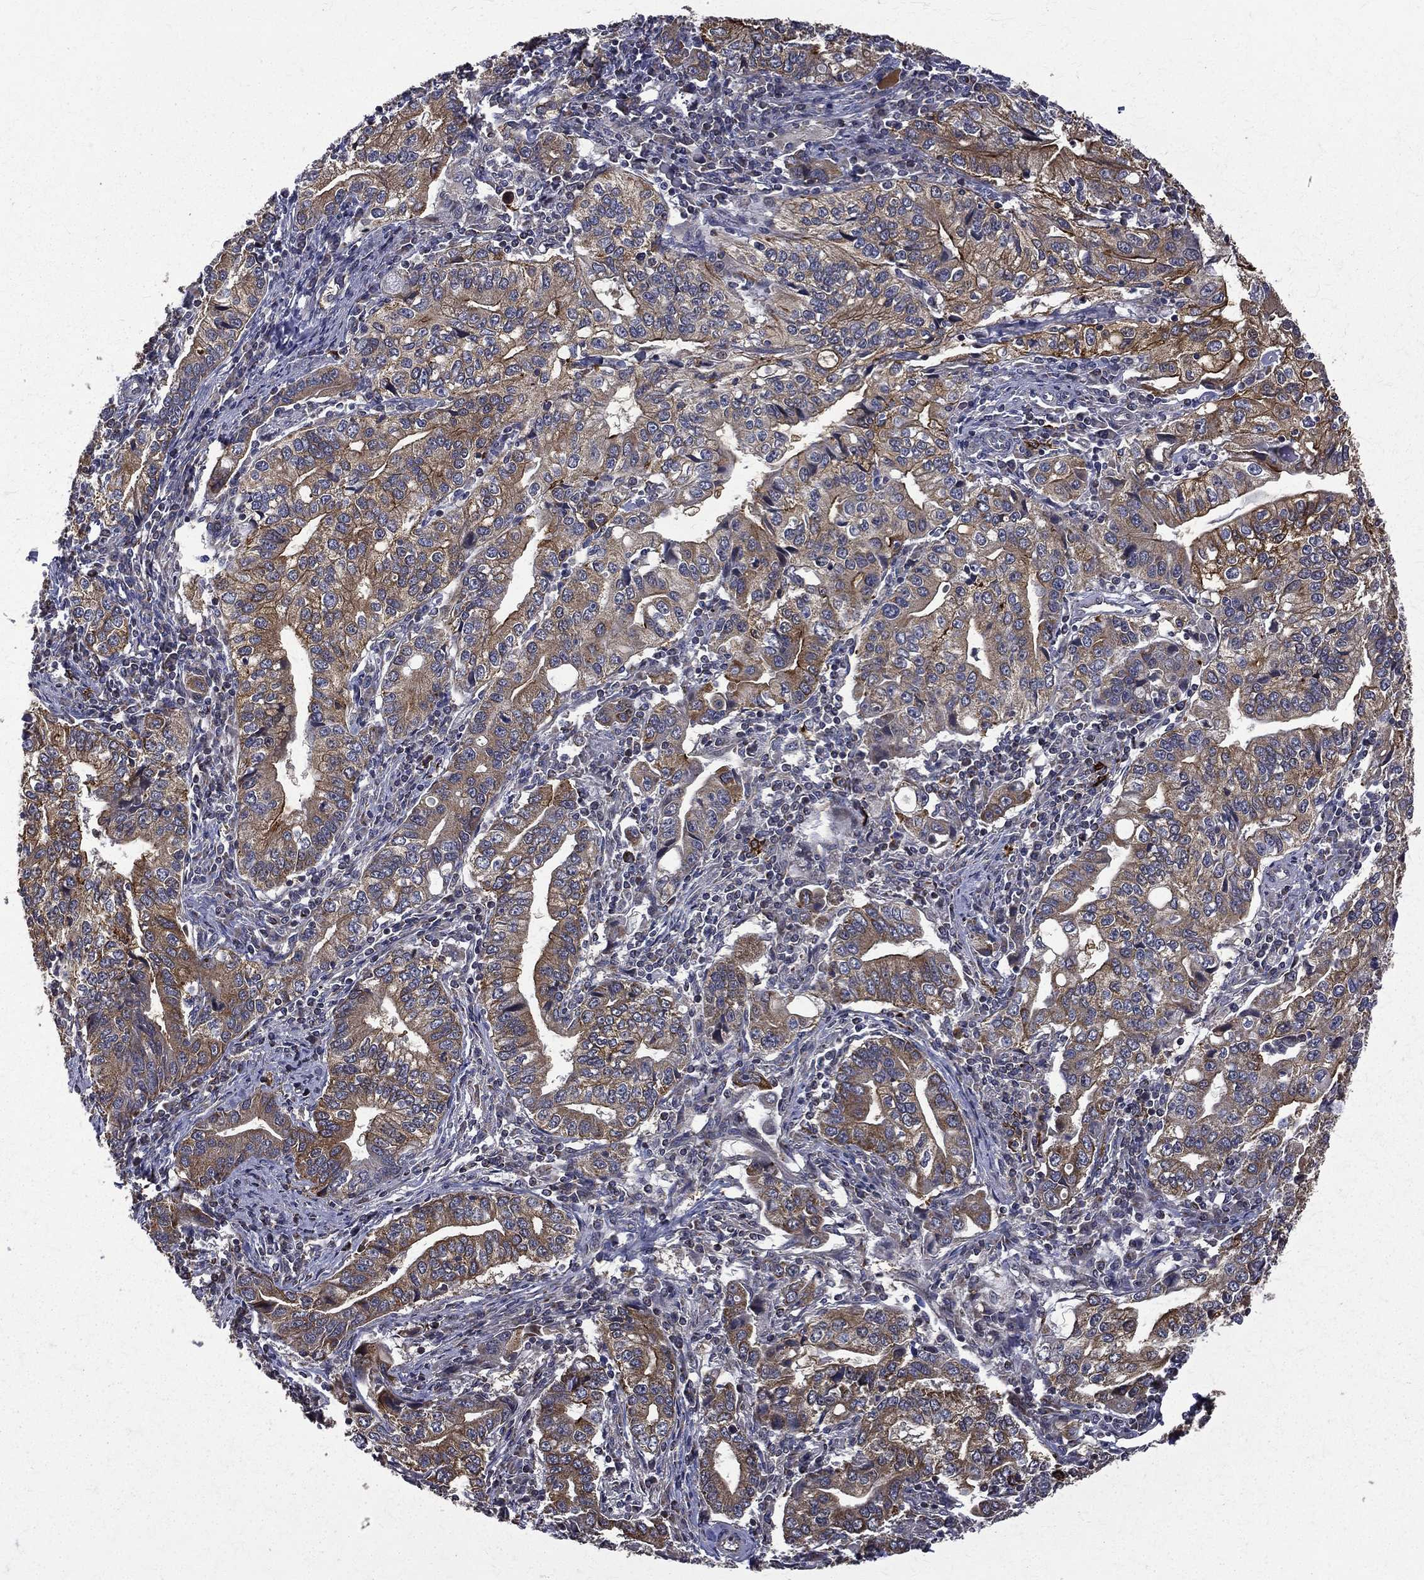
{"staining": {"intensity": "moderate", "quantity": ">75%", "location": "cytoplasmic/membranous"}, "tissue": "stomach cancer", "cell_type": "Tumor cells", "image_type": "cancer", "snomed": [{"axis": "morphology", "description": "Adenocarcinoma, NOS"}, {"axis": "topography", "description": "Stomach, lower"}], "caption": "IHC of human stomach adenocarcinoma reveals medium levels of moderate cytoplasmic/membranous expression in approximately >75% of tumor cells.", "gene": "RPGR", "patient": {"sex": "female", "age": 72}}